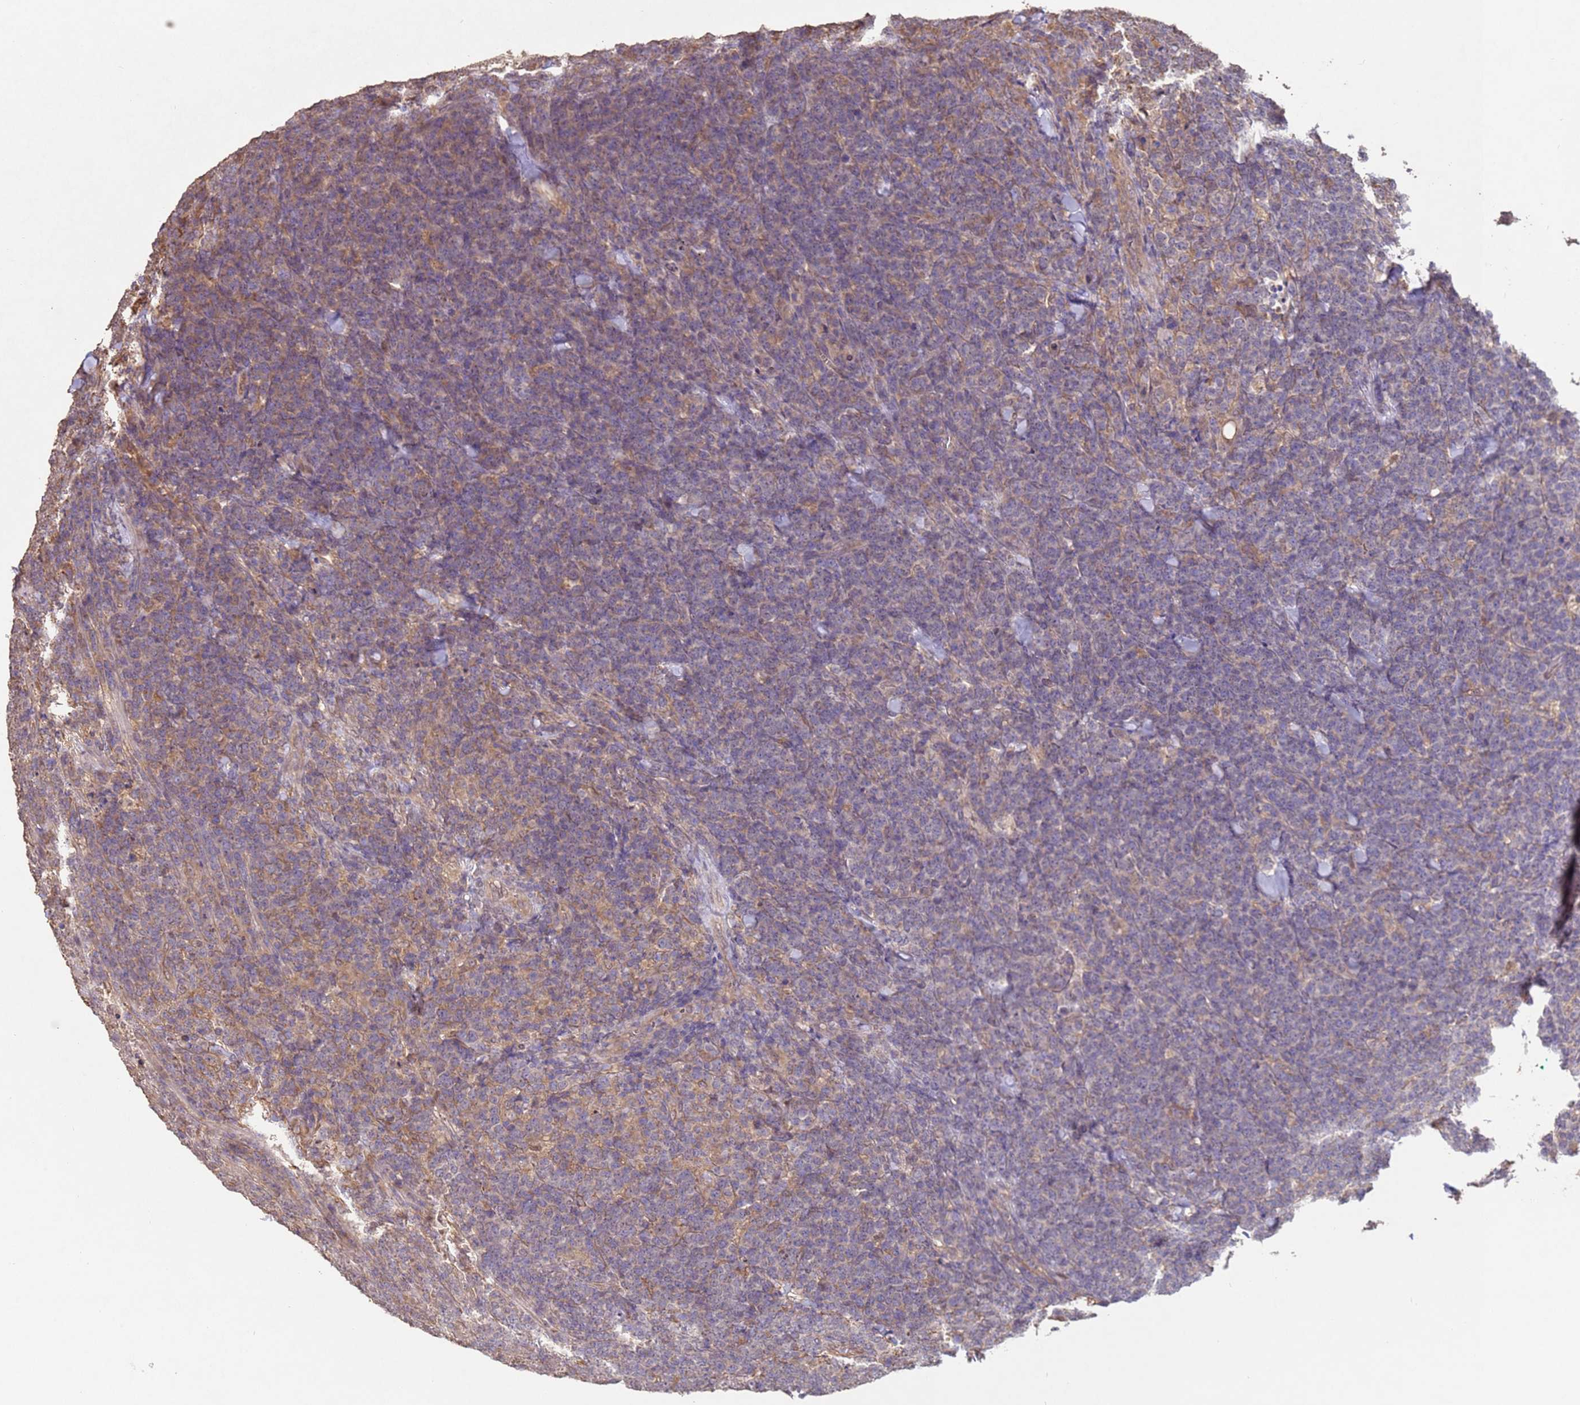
{"staining": {"intensity": "weak", "quantity": "<25%", "location": "cytoplasmic/membranous"}, "tissue": "lymphoma", "cell_type": "Tumor cells", "image_type": "cancer", "snomed": [{"axis": "morphology", "description": "Malignant lymphoma, non-Hodgkin's type, High grade"}, {"axis": "topography", "description": "Small intestine"}], "caption": "There is no significant positivity in tumor cells of malignant lymphoma, non-Hodgkin's type (high-grade). (Brightfield microscopy of DAB (3,3'-diaminobenzidine) IHC at high magnification).", "gene": "NPHP1", "patient": {"sex": "male", "age": 8}}